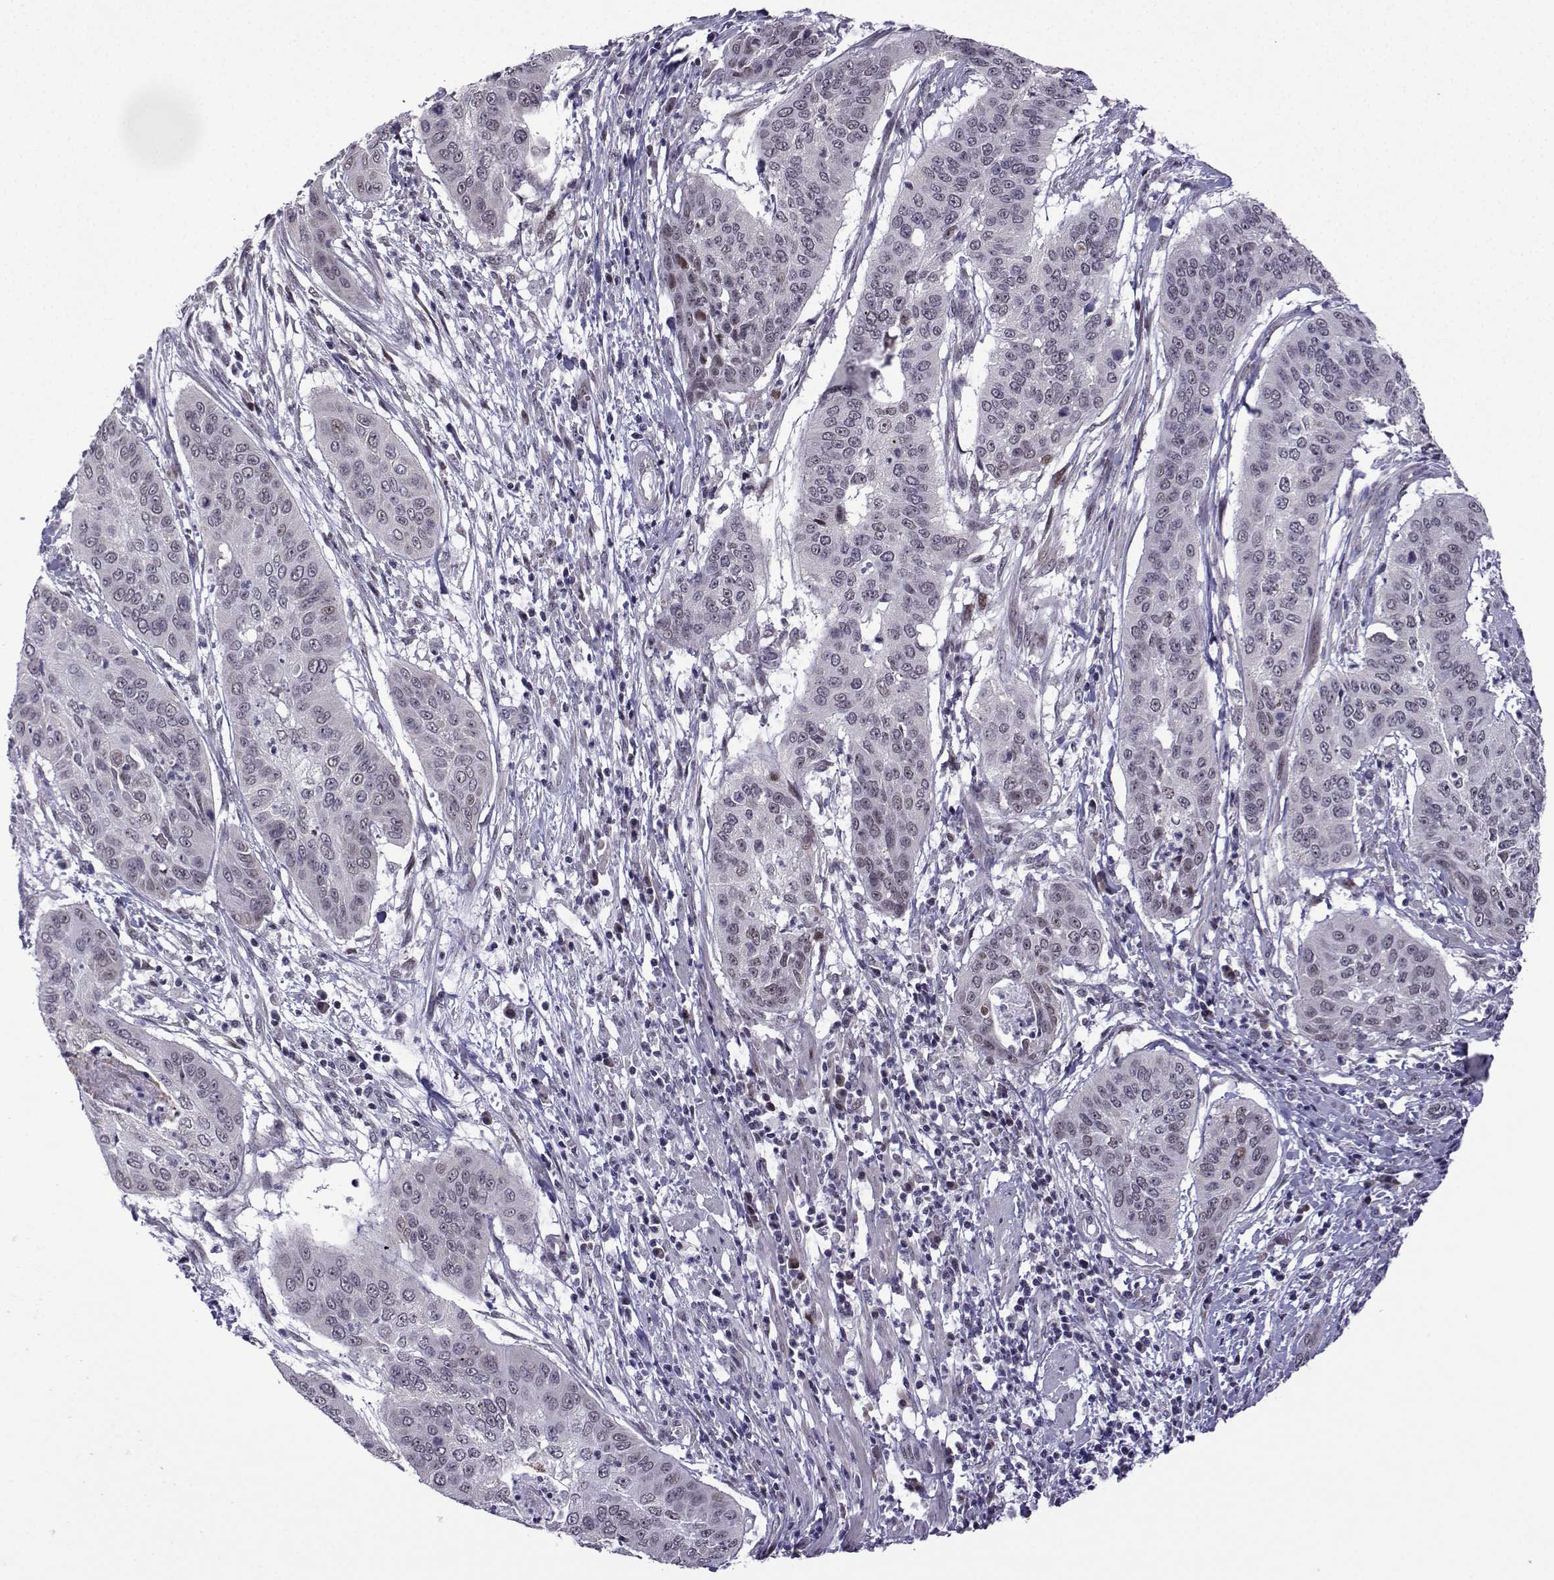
{"staining": {"intensity": "weak", "quantity": "<25%", "location": "nuclear"}, "tissue": "cervical cancer", "cell_type": "Tumor cells", "image_type": "cancer", "snomed": [{"axis": "morphology", "description": "Squamous cell carcinoma, NOS"}, {"axis": "topography", "description": "Cervix"}], "caption": "Tumor cells show no significant positivity in cervical cancer (squamous cell carcinoma).", "gene": "FGF3", "patient": {"sex": "female", "age": 39}}